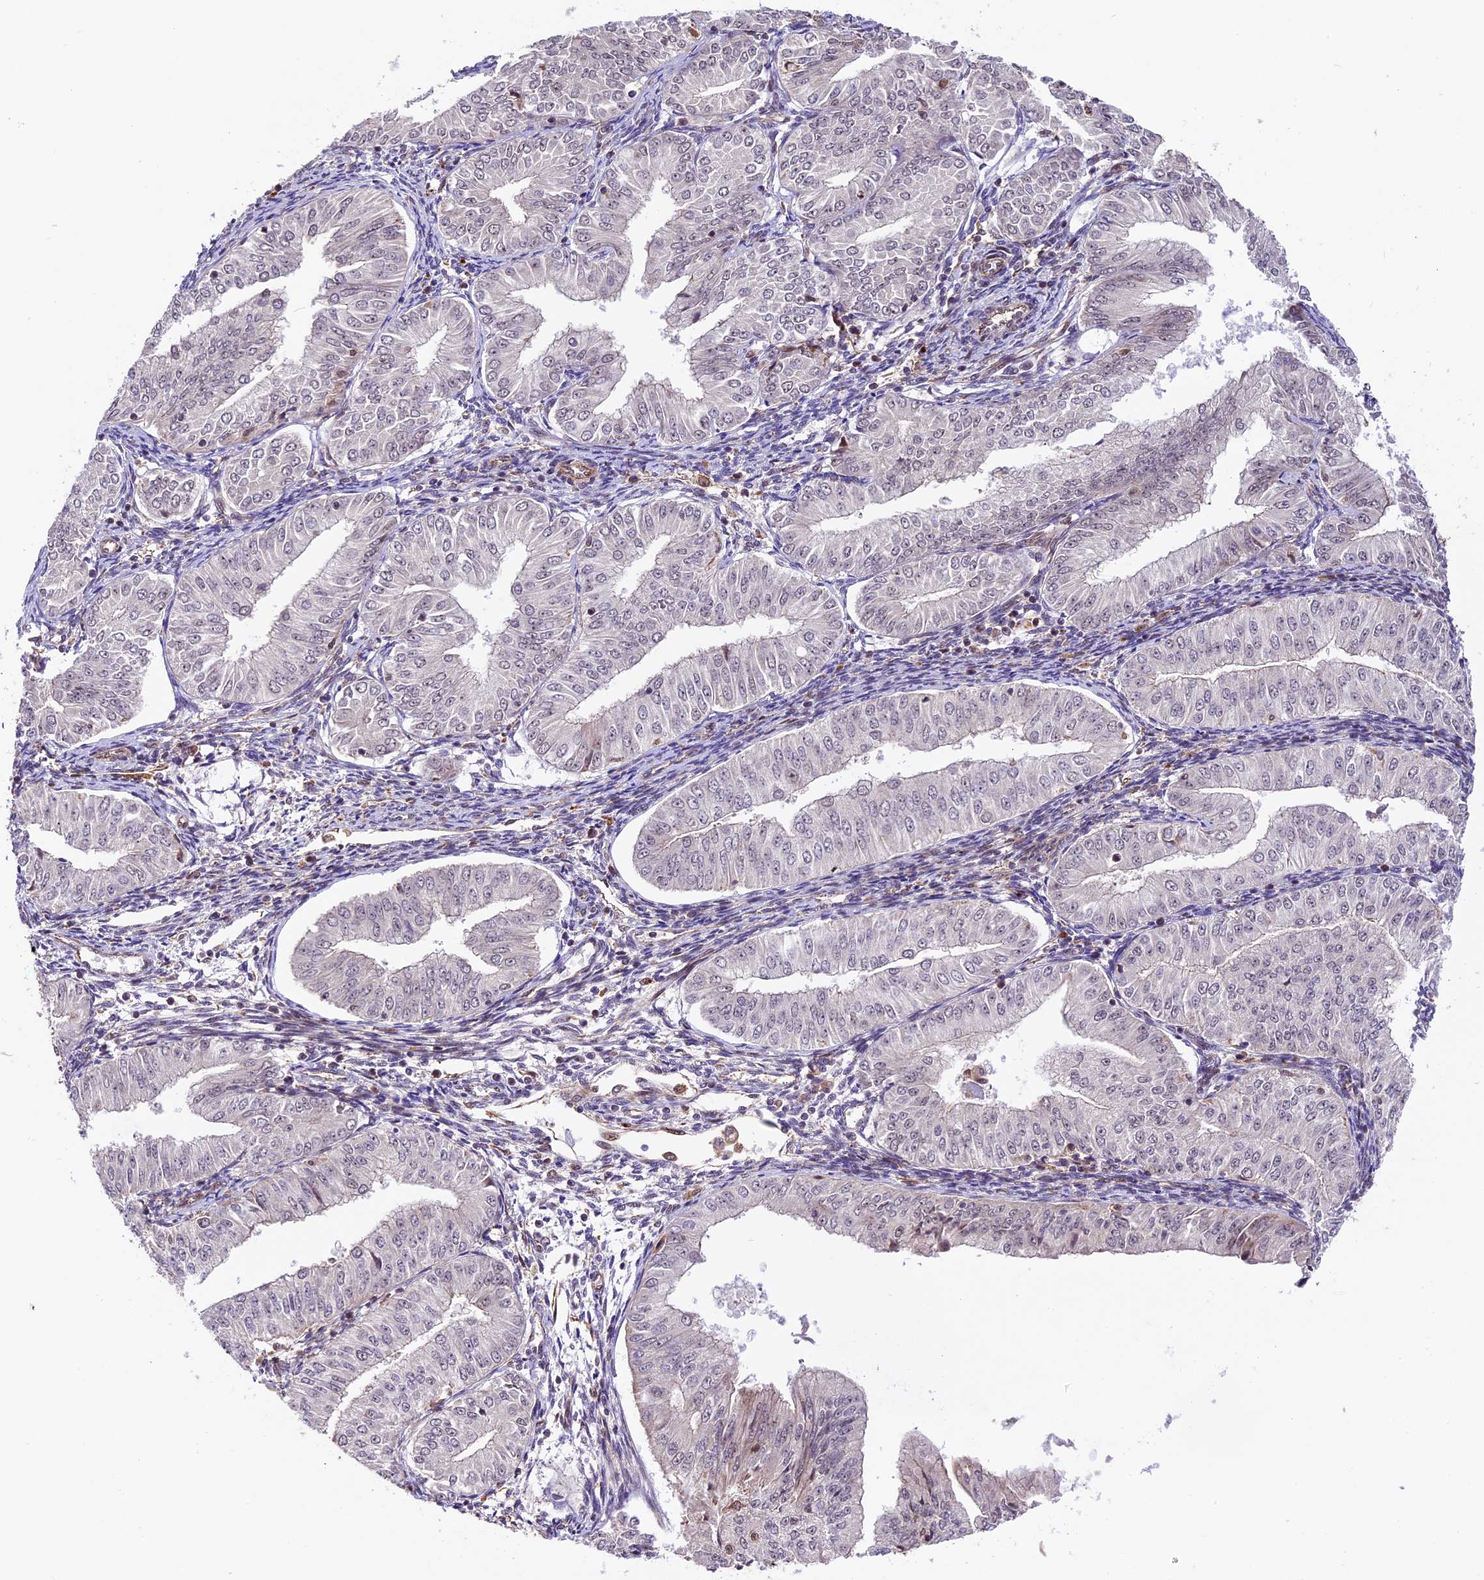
{"staining": {"intensity": "negative", "quantity": "none", "location": "none"}, "tissue": "endometrial cancer", "cell_type": "Tumor cells", "image_type": "cancer", "snomed": [{"axis": "morphology", "description": "Normal tissue, NOS"}, {"axis": "morphology", "description": "Adenocarcinoma, NOS"}, {"axis": "topography", "description": "Endometrium"}], "caption": "DAB (3,3'-diaminobenzidine) immunohistochemical staining of endometrial cancer reveals no significant staining in tumor cells. The staining is performed using DAB brown chromogen with nuclei counter-stained in using hematoxylin.", "gene": "DHX38", "patient": {"sex": "female", "age": 53}}